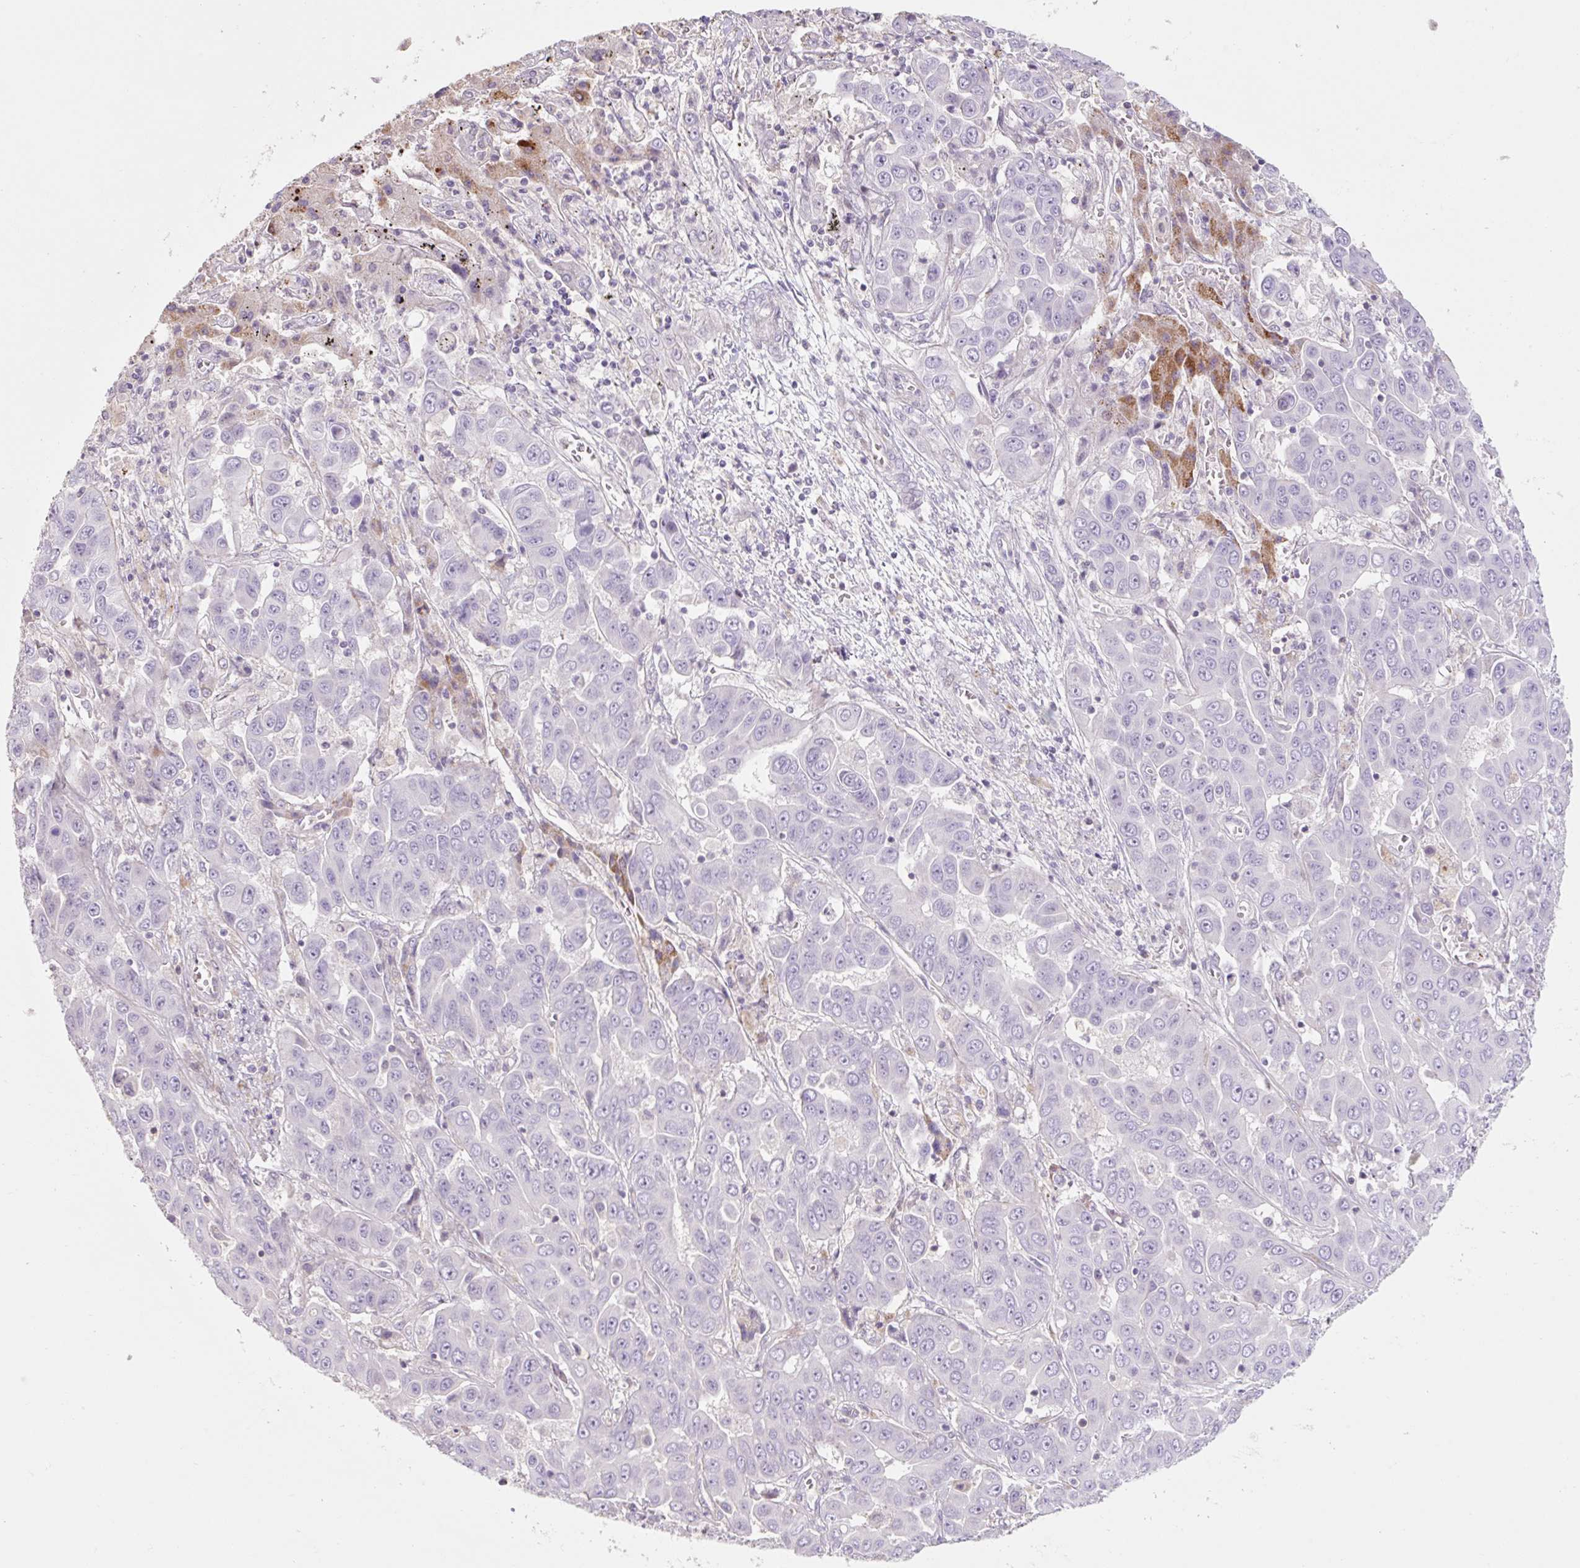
{"staining": {"intensity": "negative", "quantity": "none", "location": "none"}, "tissue": "liver cancer", "cell_type": "Tumor cells", "image_type": "cancer", "snomed": [{"axis": "morphology", "description": "Cholangiocarcinoma"}, {"axis": "topography", "description": "Liver"}], "caption": "Tumor cells show no significant expression in liver cancer. The staining was performed using DAB to visualize the protein expression in brown, while the nuclei were stained in blue with hematoxylin (Magnification: 20x).", "gene": "ZNF552", "patient": {"sex": "female", "age": 52}}